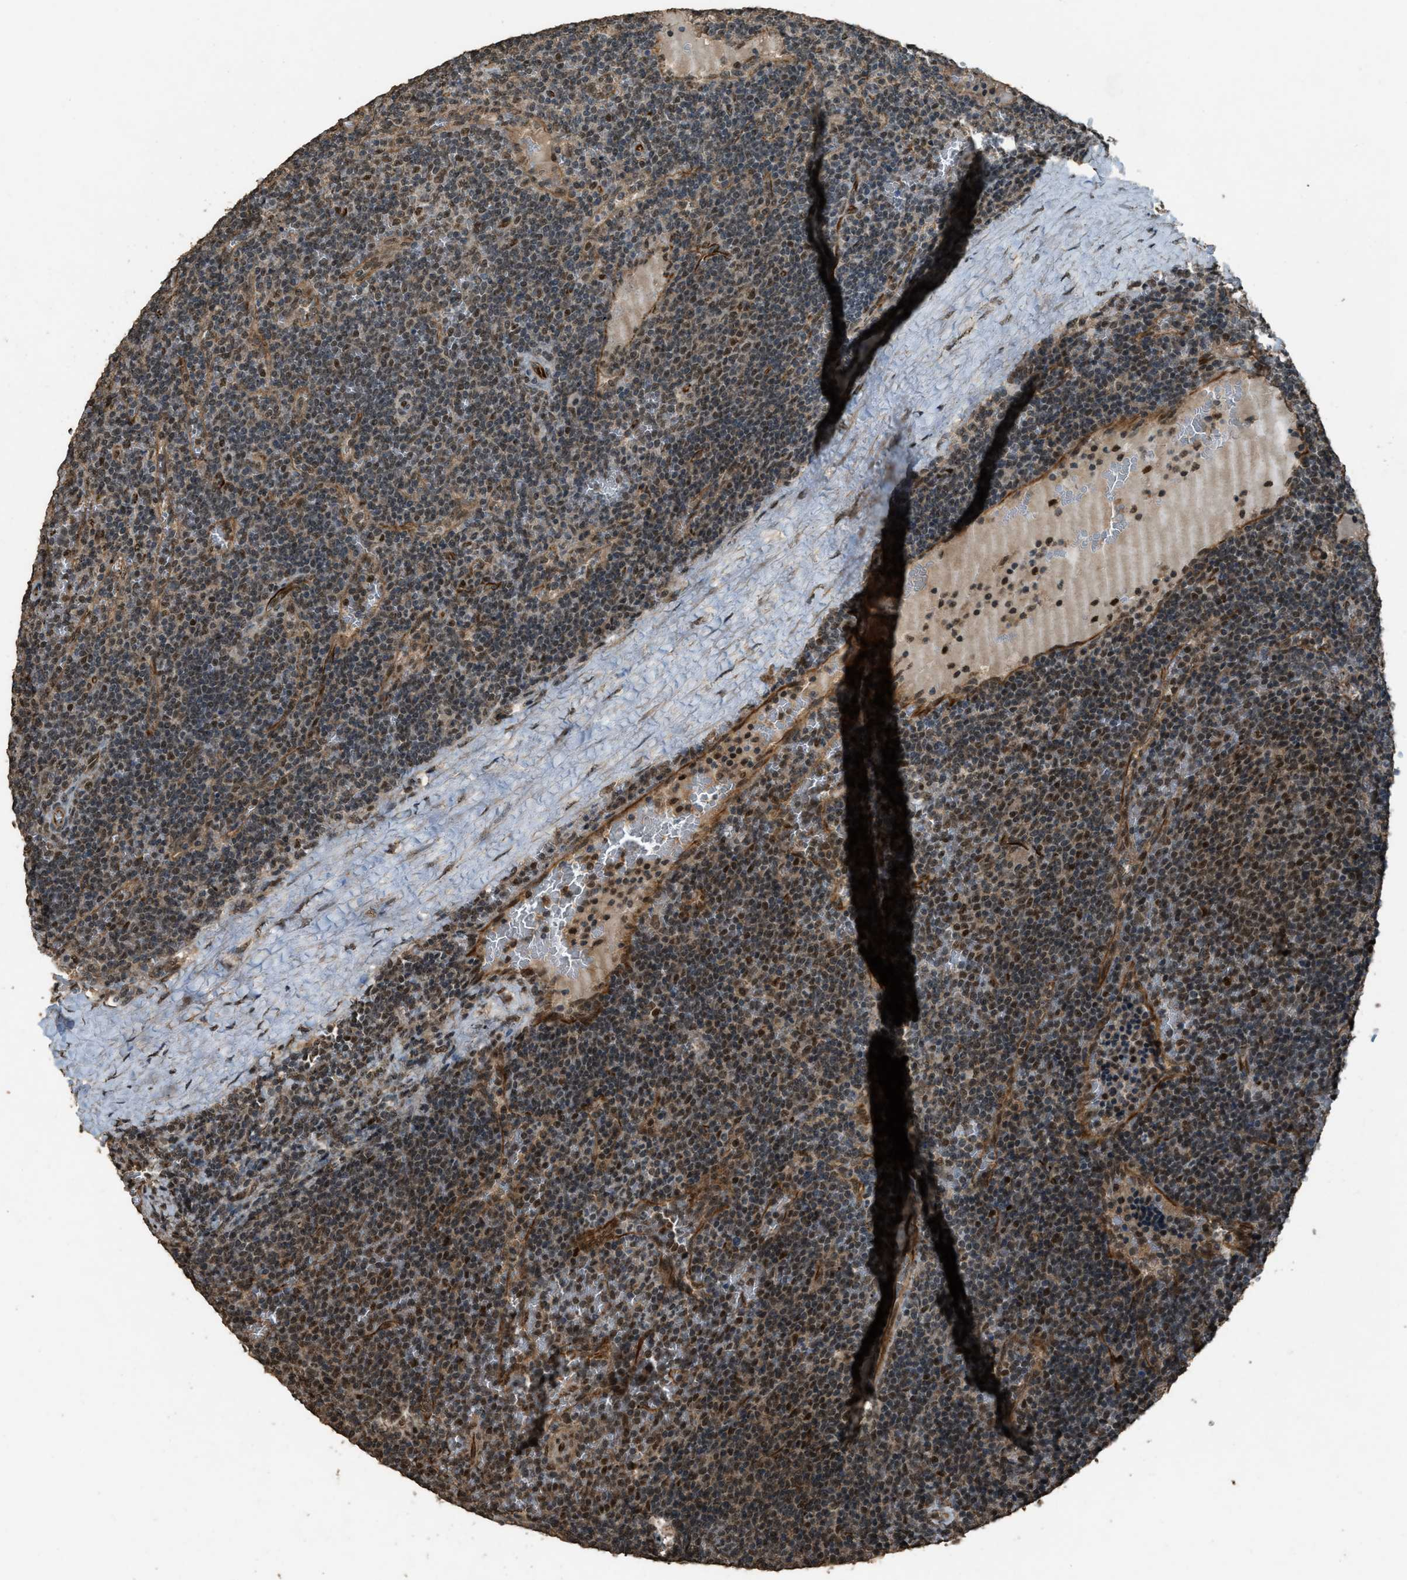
{"staining": {"intensity": "moderate", "quantity": ">75%", "location": "nuclear"}, "tissue": "lymphoma", "cell_type": "Tumor cells", "image_type": "cancer", "snomed": [{"axis": "morphology", "description": "Malignant lymphoma, non-Hodgkin's type, Low grade"}, {"axis": "topography", "description": "Spleen"}], "caption": "Protein analysis of malignant lymphoma, non-Hodgkin's type (low-grade) tissue reveals moderate nuclear expression in about >75% of tumor cells. (Stains: DAB (3,3'-diaminobenzidine) in brown, nuclei in blue, Microscopy: brightfield microscopy at high magnification).", "gene": "SERTAD2", "patient": {"sex": "female", "age": 50}}